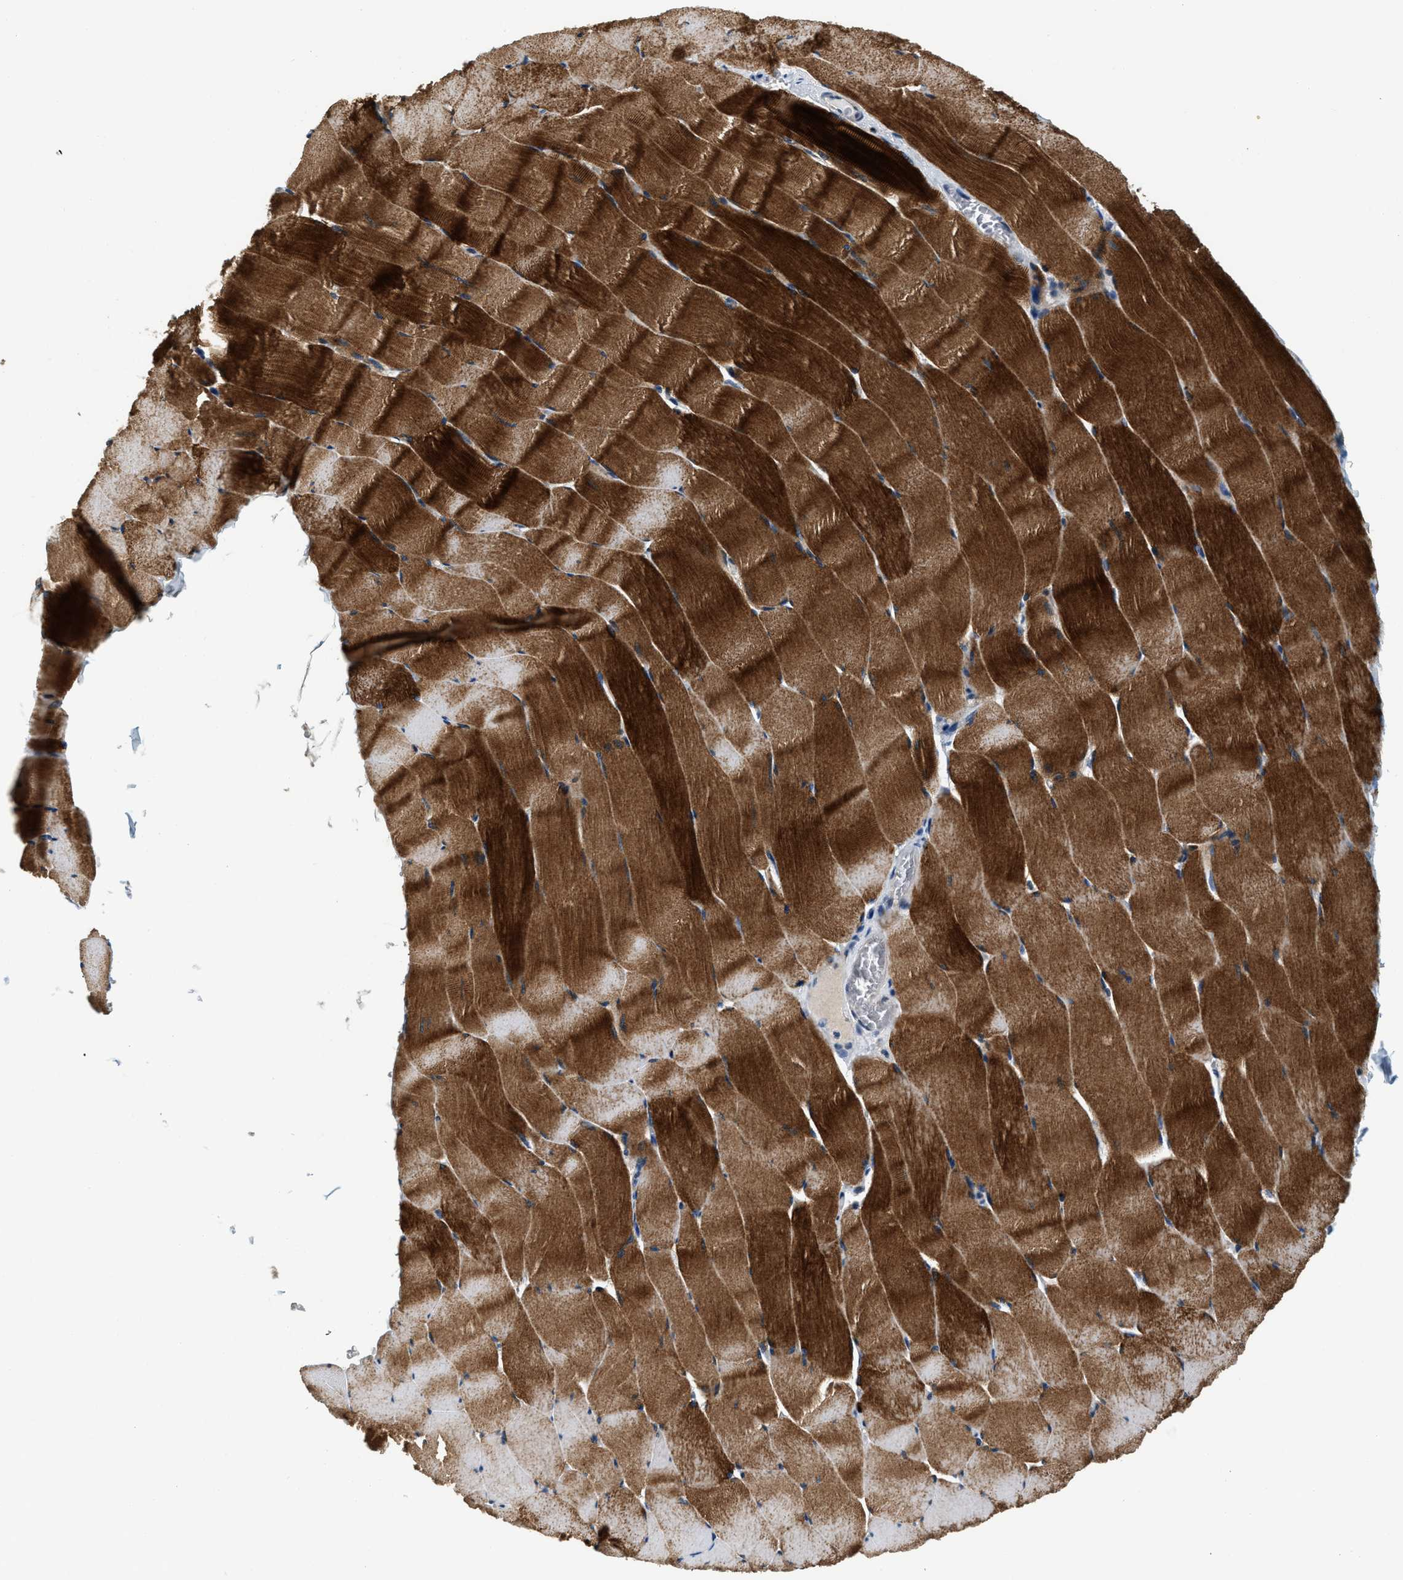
{"staining": {"intensity": "strong", "quantity": "25%-75%", "location": "cytoplasmic/membranous"}, "tissue": "skeletal muscle", "cell_type": "Myocytes", "image_type": "normal", "snomed": [{"axis": "morphology", "description": "Normal tissue, NOS"}, {"axis": "topography", "description": "Skeletal muscle"}], "caption": "Immunohistochemical staining of unremarkable skeletal muscle demonstrates 25%-75% levels of strong cytoplasmic/membranous protein staining in about 25%-75% of myocytes. The protein of interest is stained brown, and the nuclei are stained in blue (DAB IHC with brightfield microscopy, high magnification).", "gene": "YAE1", "patient": {"sex": "male", "age": 62}}